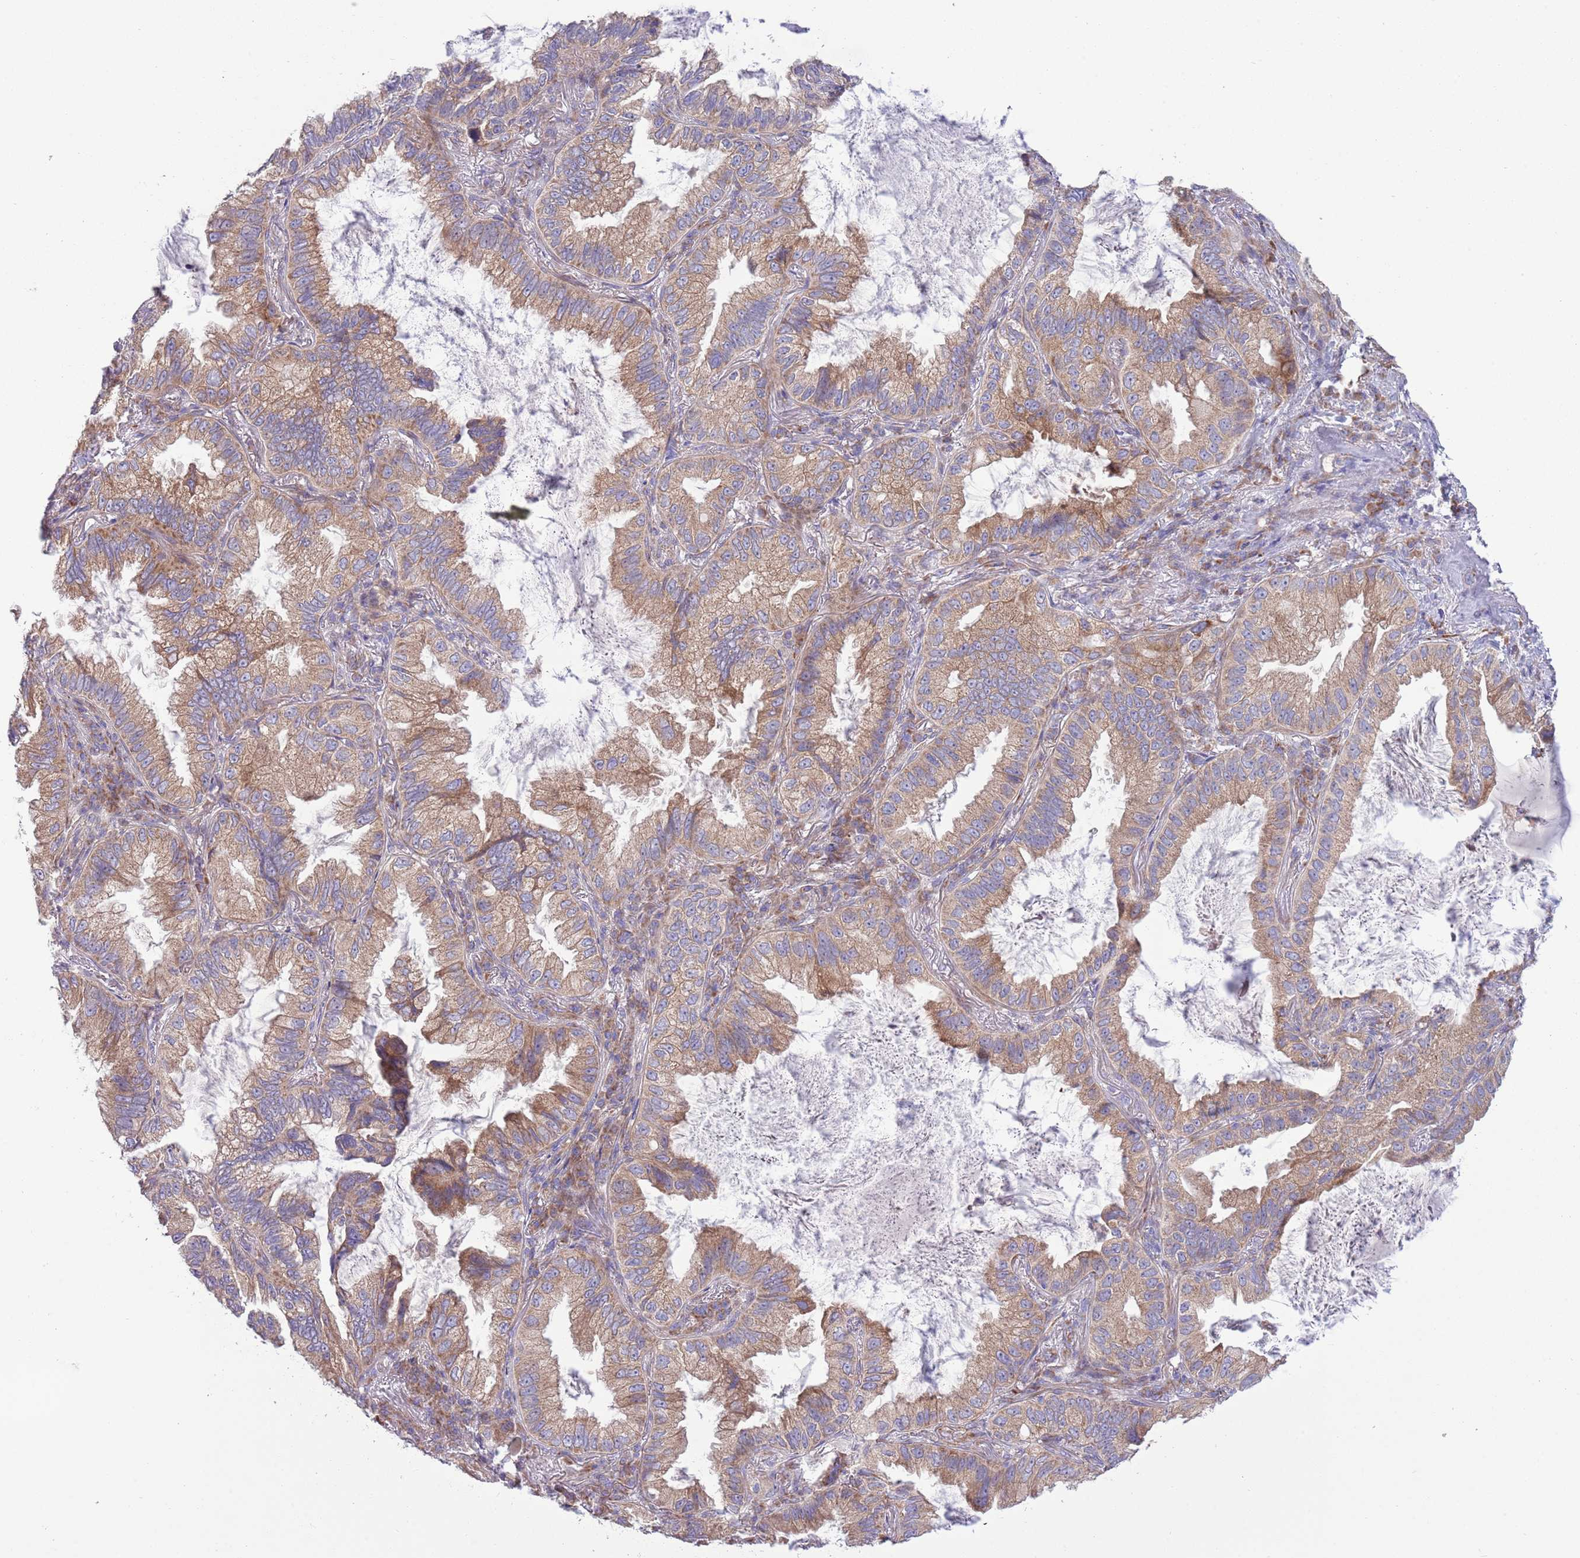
{"staining": {"intensity": "moderate", "quantity": ">75%", "location": "cytoplasmic/membranous"}, "tissue": "lung cancer", "cell_type": "Tumor cells", "image_type": "cancer", "snomed": [{"axis": "morphology", "description": "Adenocarcinoma, NOS"}, {"axis": "topography", "description": "Lung"}], "caption": "Immunohistochemical staining of lung adenocarcinoma demonstrates medium levels of moderate cytoplasmic/membranous expression in approximately >75% of tumor cells.", "gene": "TOMM5", "patient": {"sex": "female", "age": 69}}